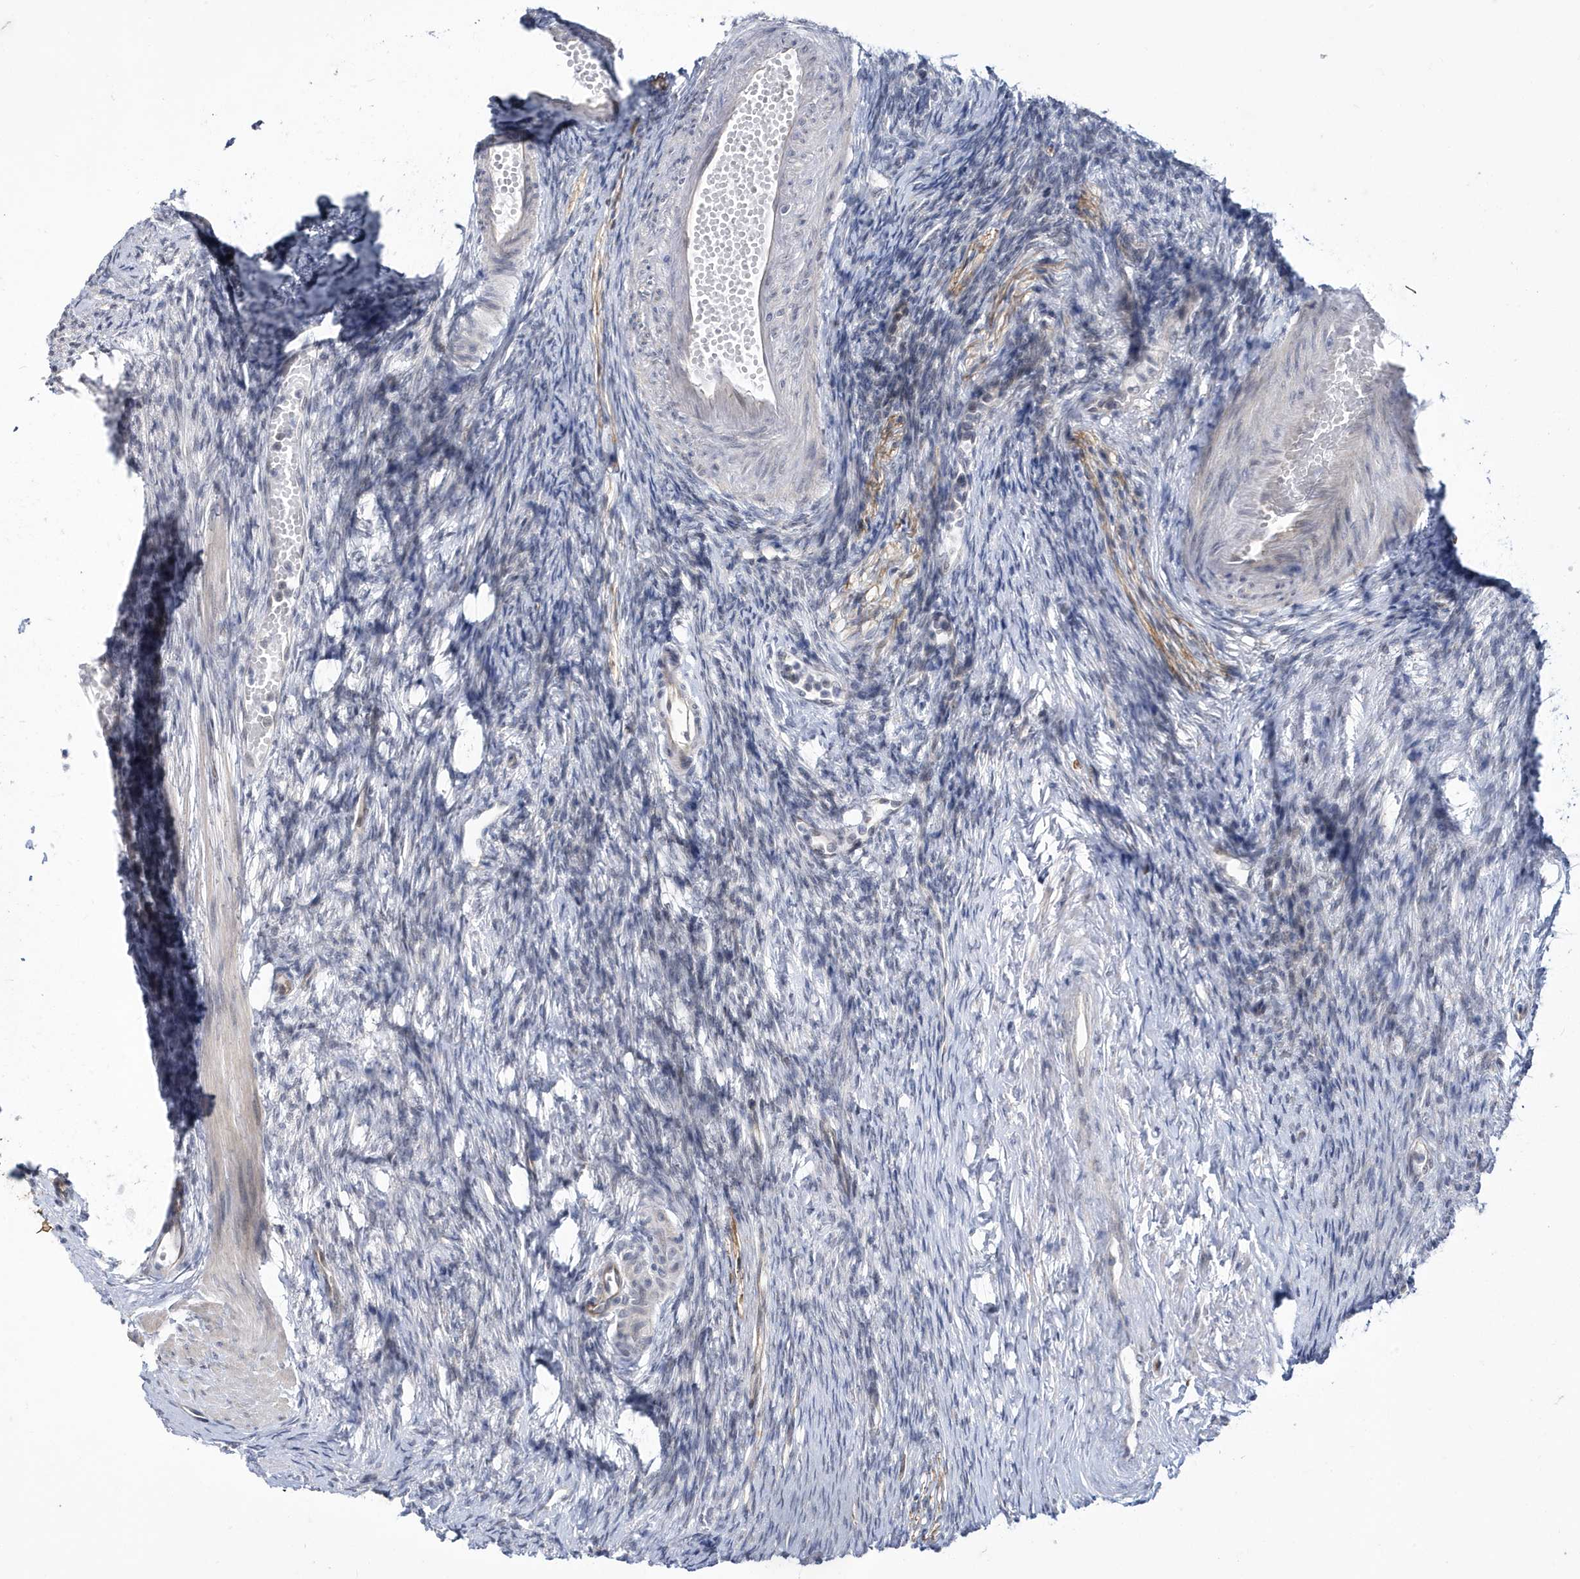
{"staining": {"intensity": "negative", "quantity": "none", "location": "none"}, "tissue": "ovary", "cell_type": "Ovarian stroma cells", "image_type": "normal", "snomed": [{"axis": "morphology", "description": "Normal tissue, NOS"}, {"axis": "morphology", "description": "Cyst, NOS"}, {"axis": "topography", "description": "Ovary"}], "caption": "Image shows no significant protein positivity in ovarian stroma cells of unremarkable ovary. (DAB immunohistochemistry (IHC), high magnification).", "gene": "ZNF654", "patient": {"sex": "female", "age": 33}}